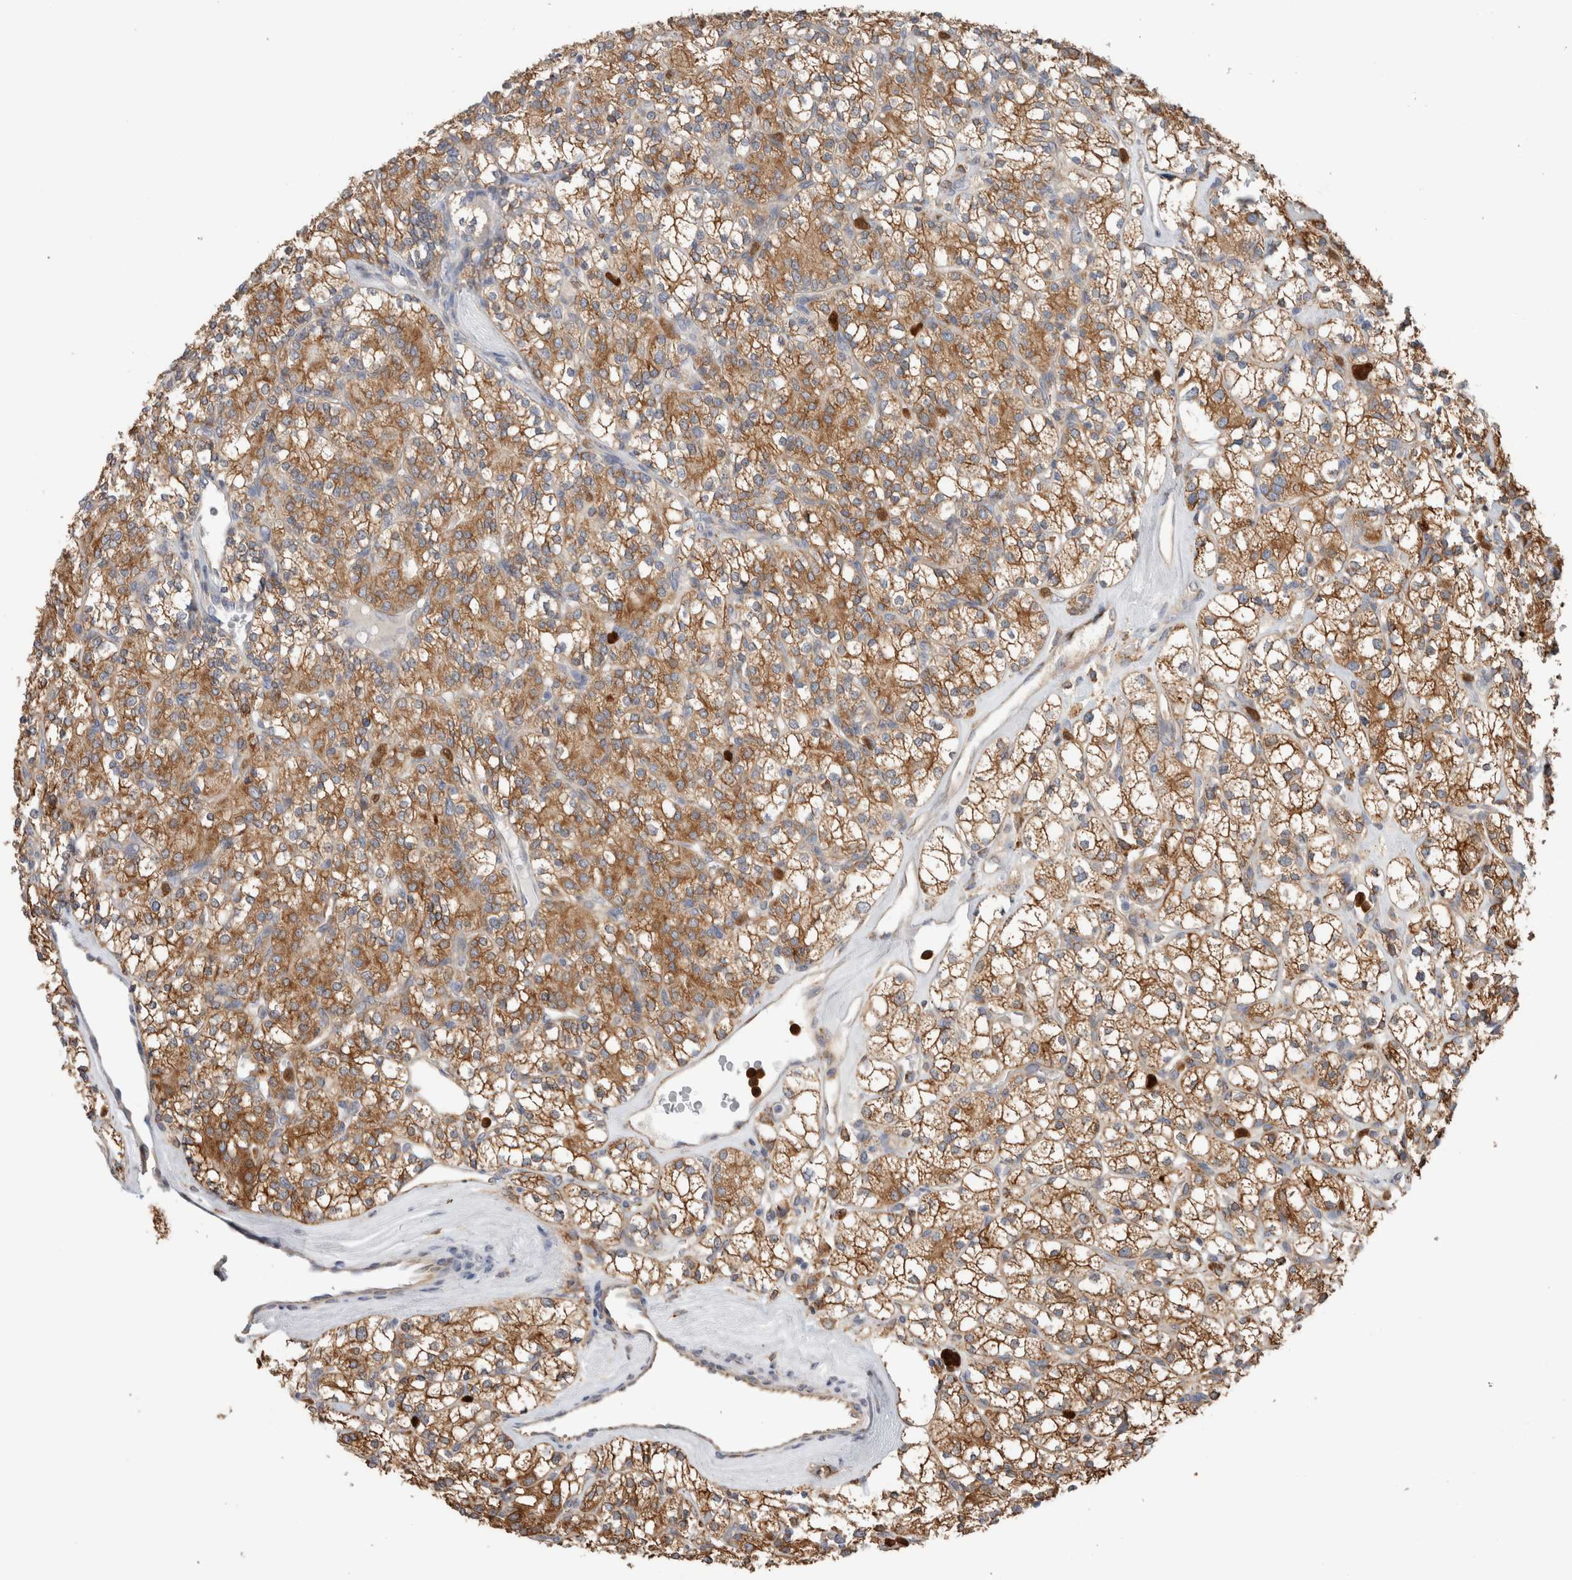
{"staining": {"intensity": "moderate", "quantity": ">75%", "location": "cytoplasmic/membranous"}, "tissue": "renal cancer", "cell_type": "Tumor cells", "image_type": "cancer", "snomed": [{"axis": "morphology", "description": "Adenocarcinoma, NOS"}, {"axis": "topography", "description": "Kidney"}], "caption": "The immunohistochemical stain shows moderate cytoplasmic/membranous staining in tumor cells of renal adenocarcinoma tissue.", "gene": "P4HA1", "patient": {"sex": "male", "age": 77}}